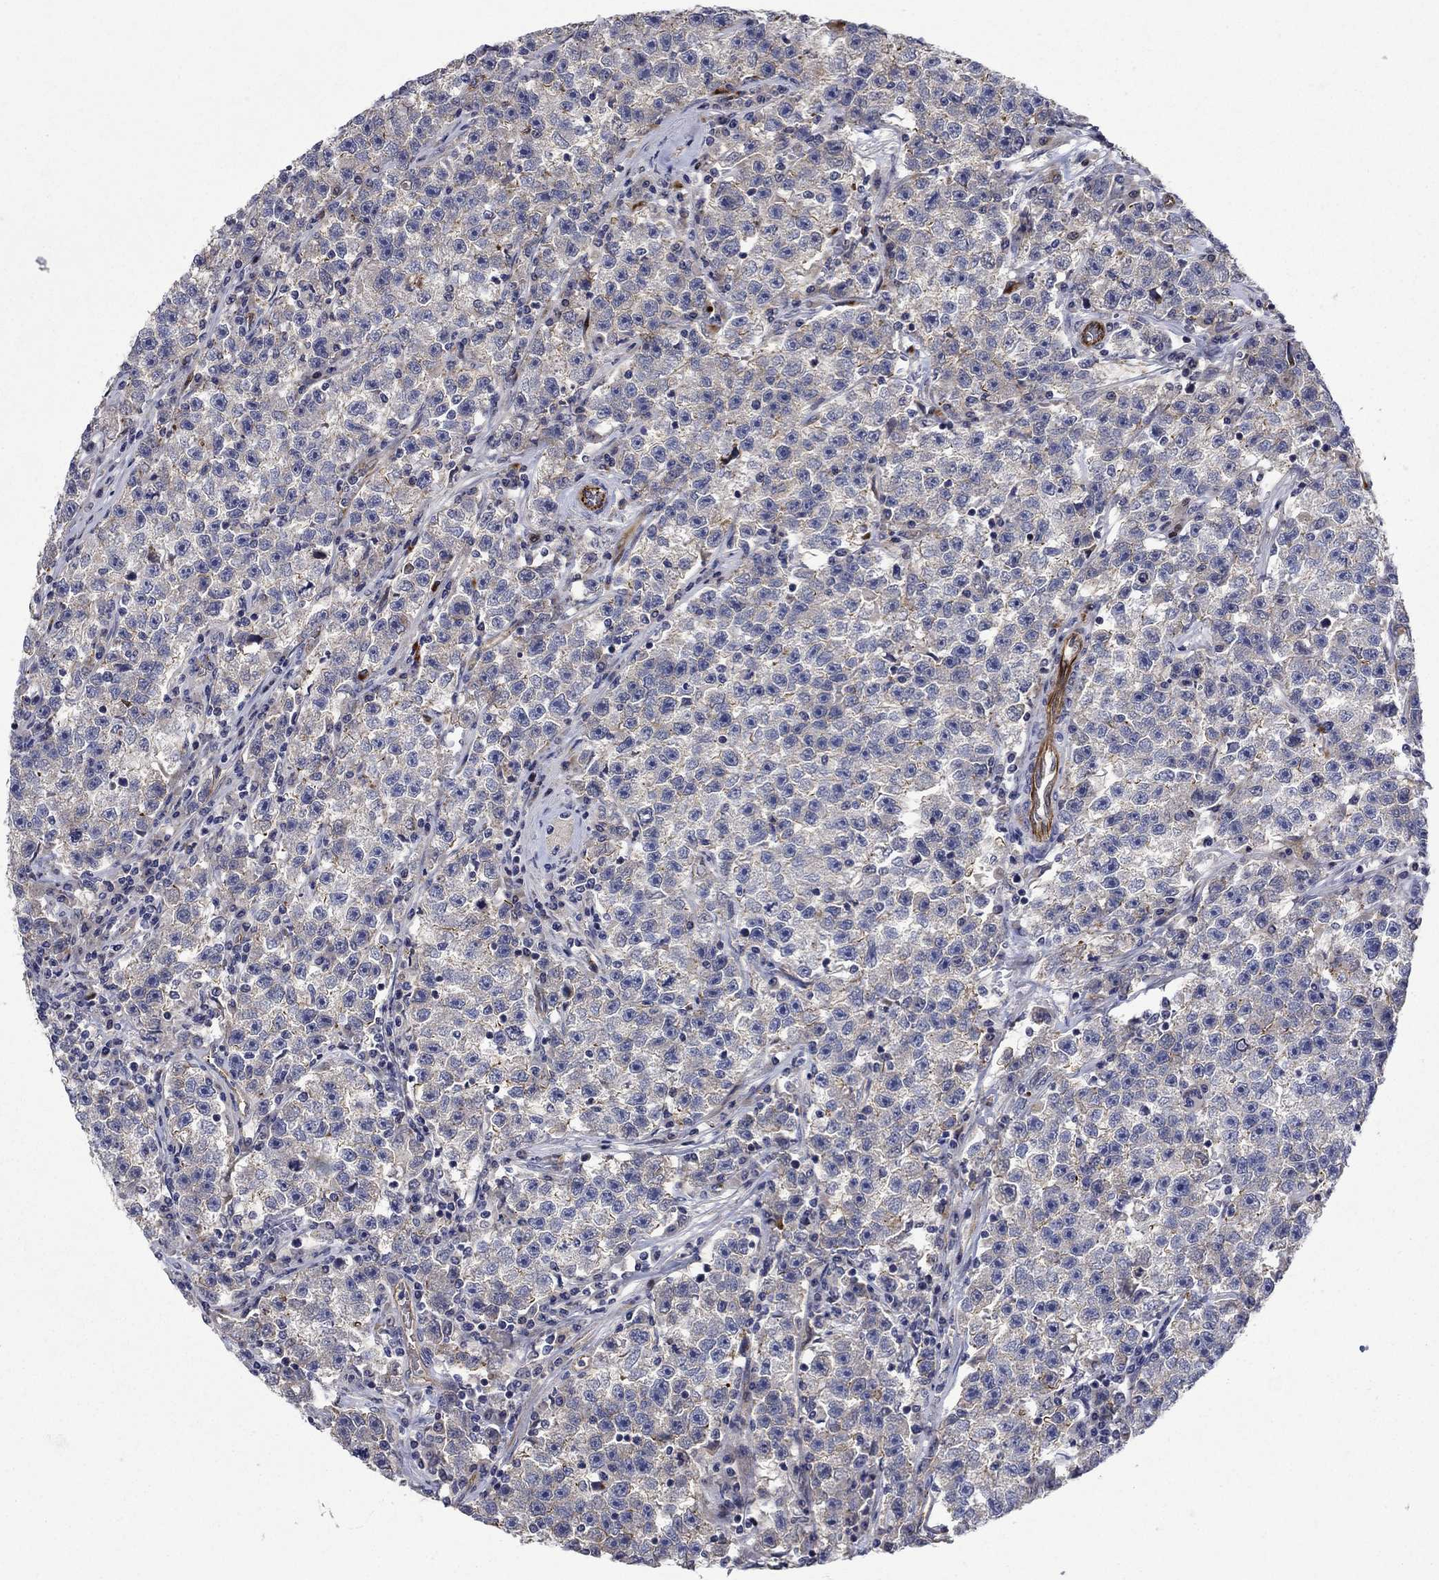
{"staining": {"intensity": "weak", "quantity": ">75%", "location": "cytoplasmic/membranous"}, "tissue": "testis cancer", "cell_type": "Tumor cells", "image_type": "cancer", "snomed": [{"axis": "morphology", "description": "Seminoma, NOS"}, {"axis": "topography", "description": "Testis"}], "caption": "Protein analysis of seminoma (testis) tissue demonstrates weak cytoplasmic/membranous expression in about >75% of tumor cells.", "gene": "SLC7A1", "patient": {"sex": "male", "age": 22}}